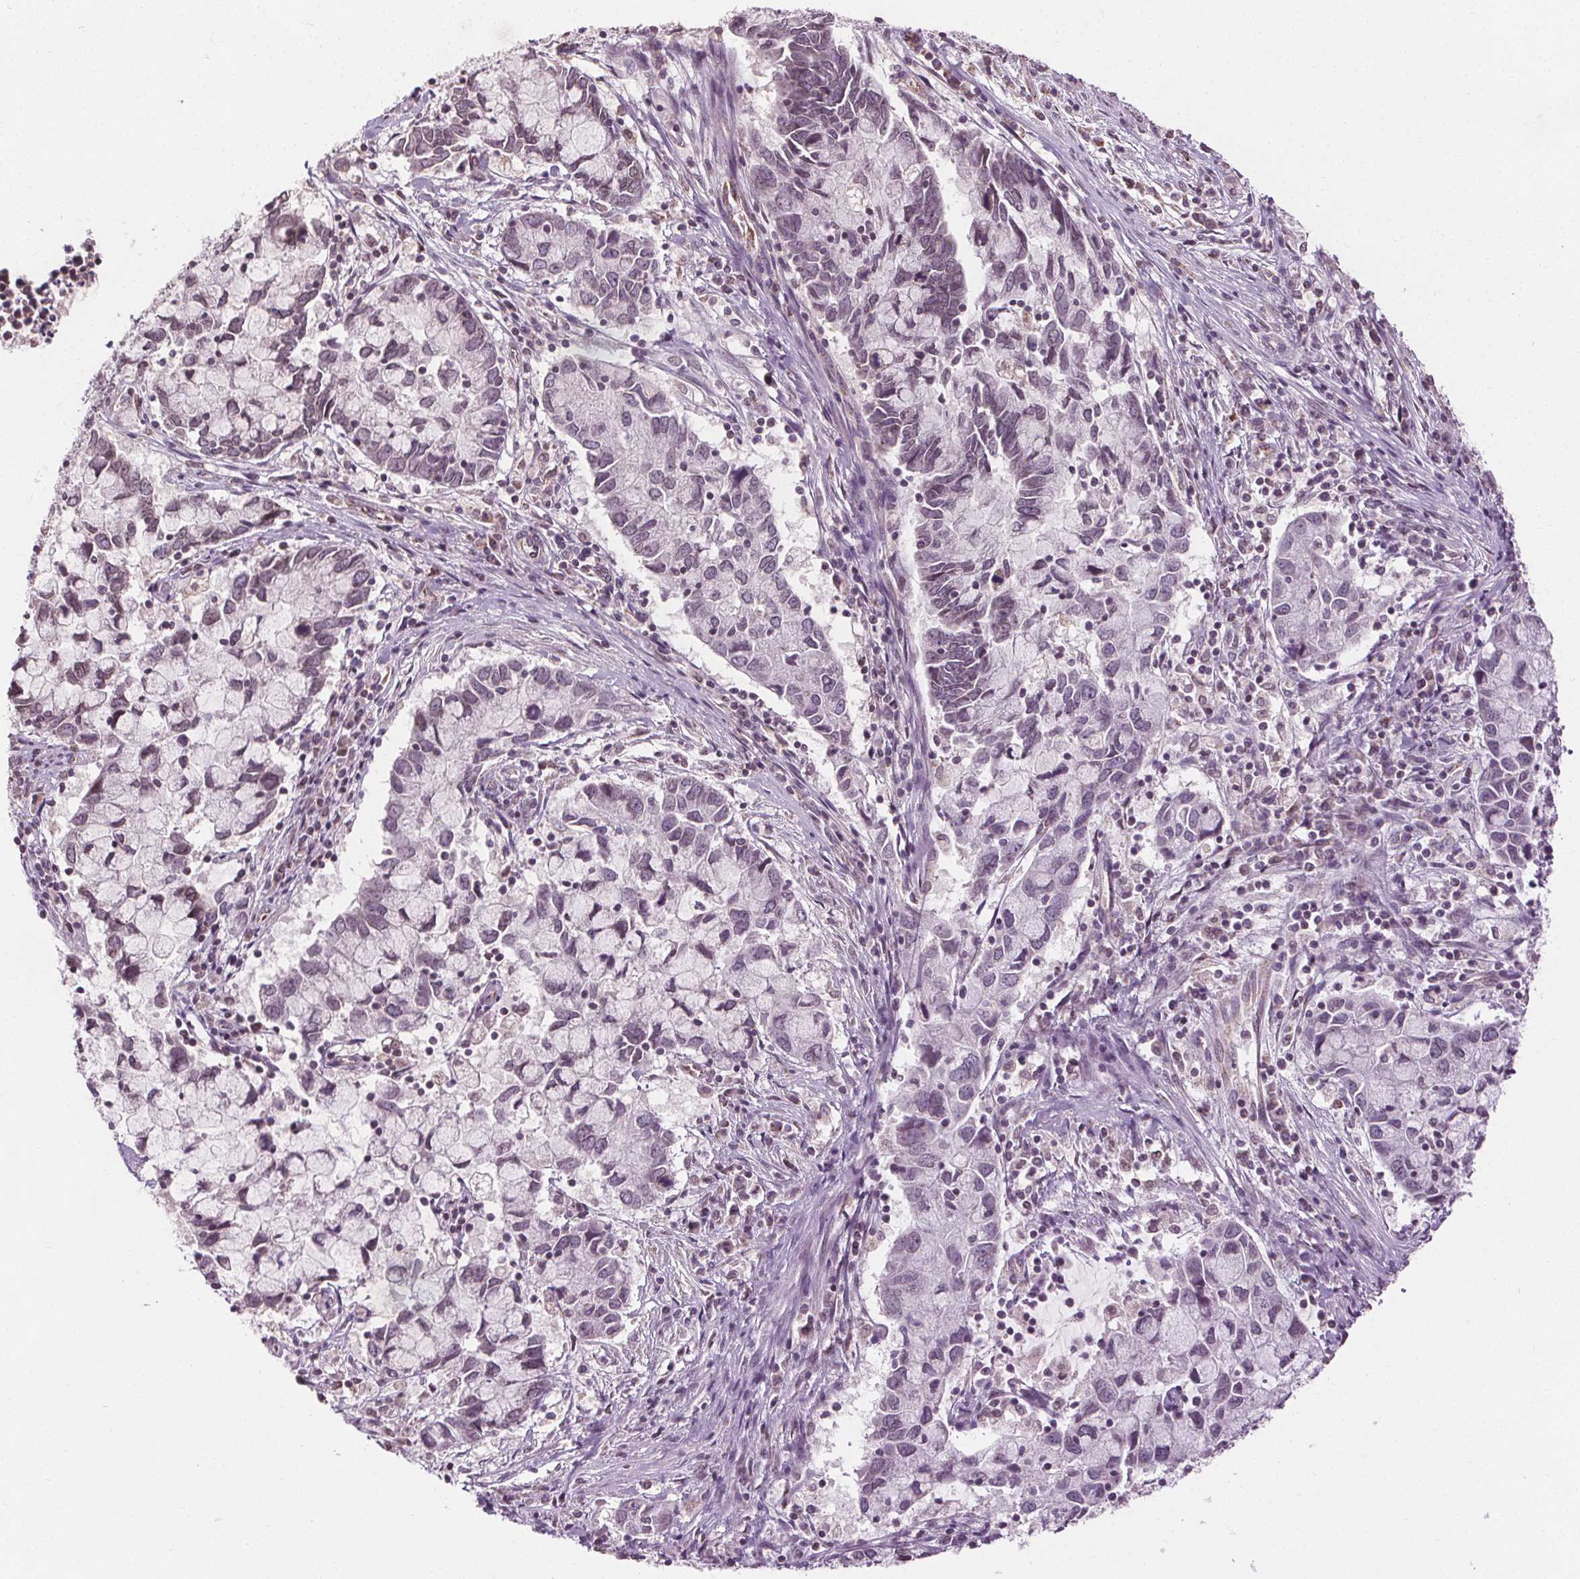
{"staining": {"intensity": "weak", "quantity": "<25%", "location": "nuclear"}, "tissue": "cervical cancer", "cell_type": "Tumor cells", "image_type": "cancer", "snomed": [{"axis": "morphology", "description": "Adenocarcinoma, NOS"}, {"axis": "topography", "description": "Cervix"}], "caption": "Cervical cancer (adenocarcinoma) was stained to show a protein in brown. There is no significant expression in tumor cells.", "gene": "LFNG", "patient": {"sex": "female", "age": 40}}